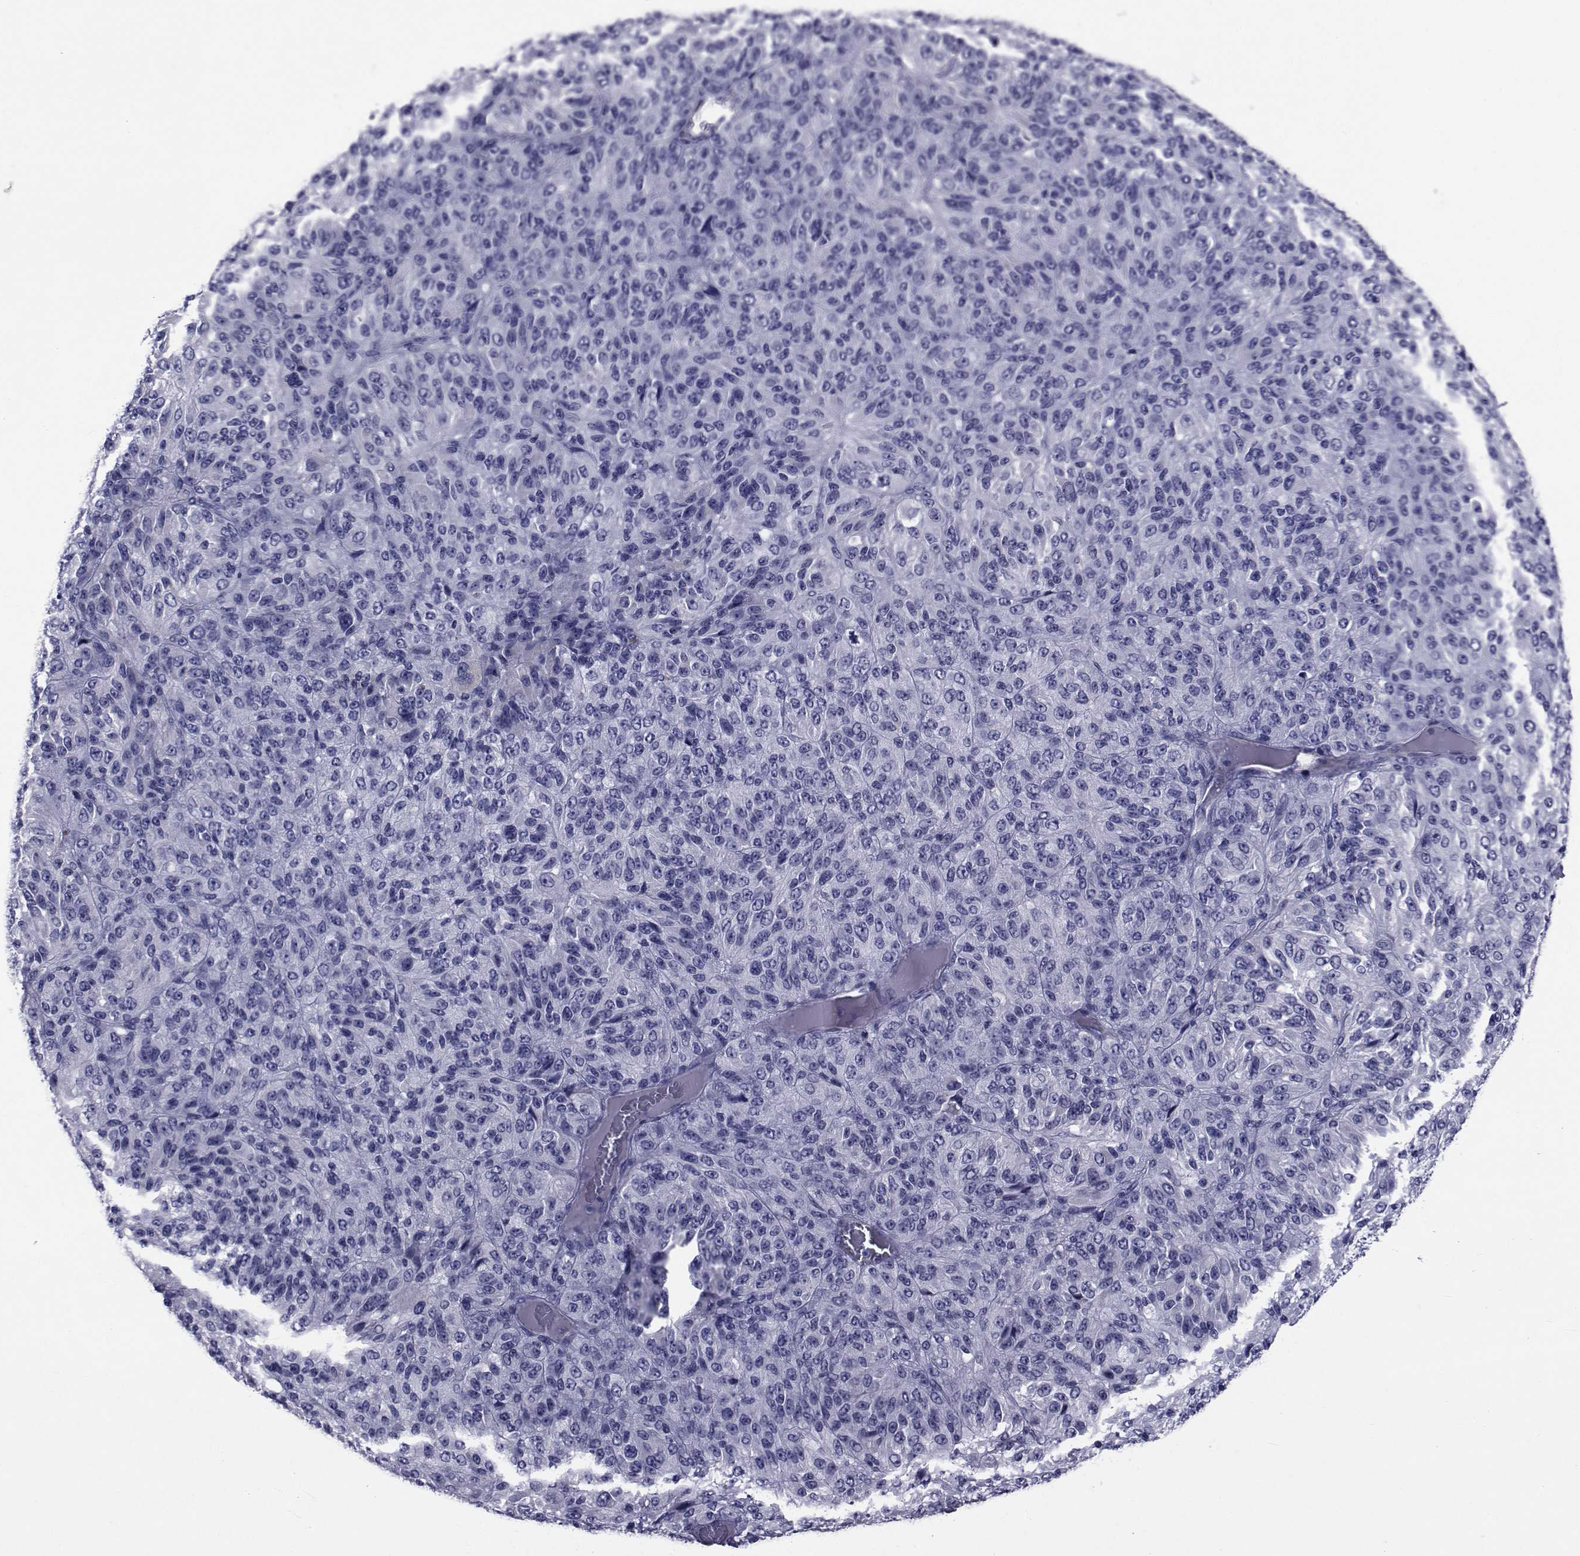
{"staining": {"intensity": "negative", "quantity": "none", "location": "none"}, "tissue": "melanoma", "cell_type": "Tumor cells", "image_type": "cancer", "snomed": [{"axis": "morphology", "description": "Malignant melanoma, Metastatic site"}, {"axis": "topography", "description": "Brain"}], "caption": "Tumor cells are negative for protein expression in human melanoma.", "gene": "GKAP1", "patient": {"sex": "female", "age": 56}}